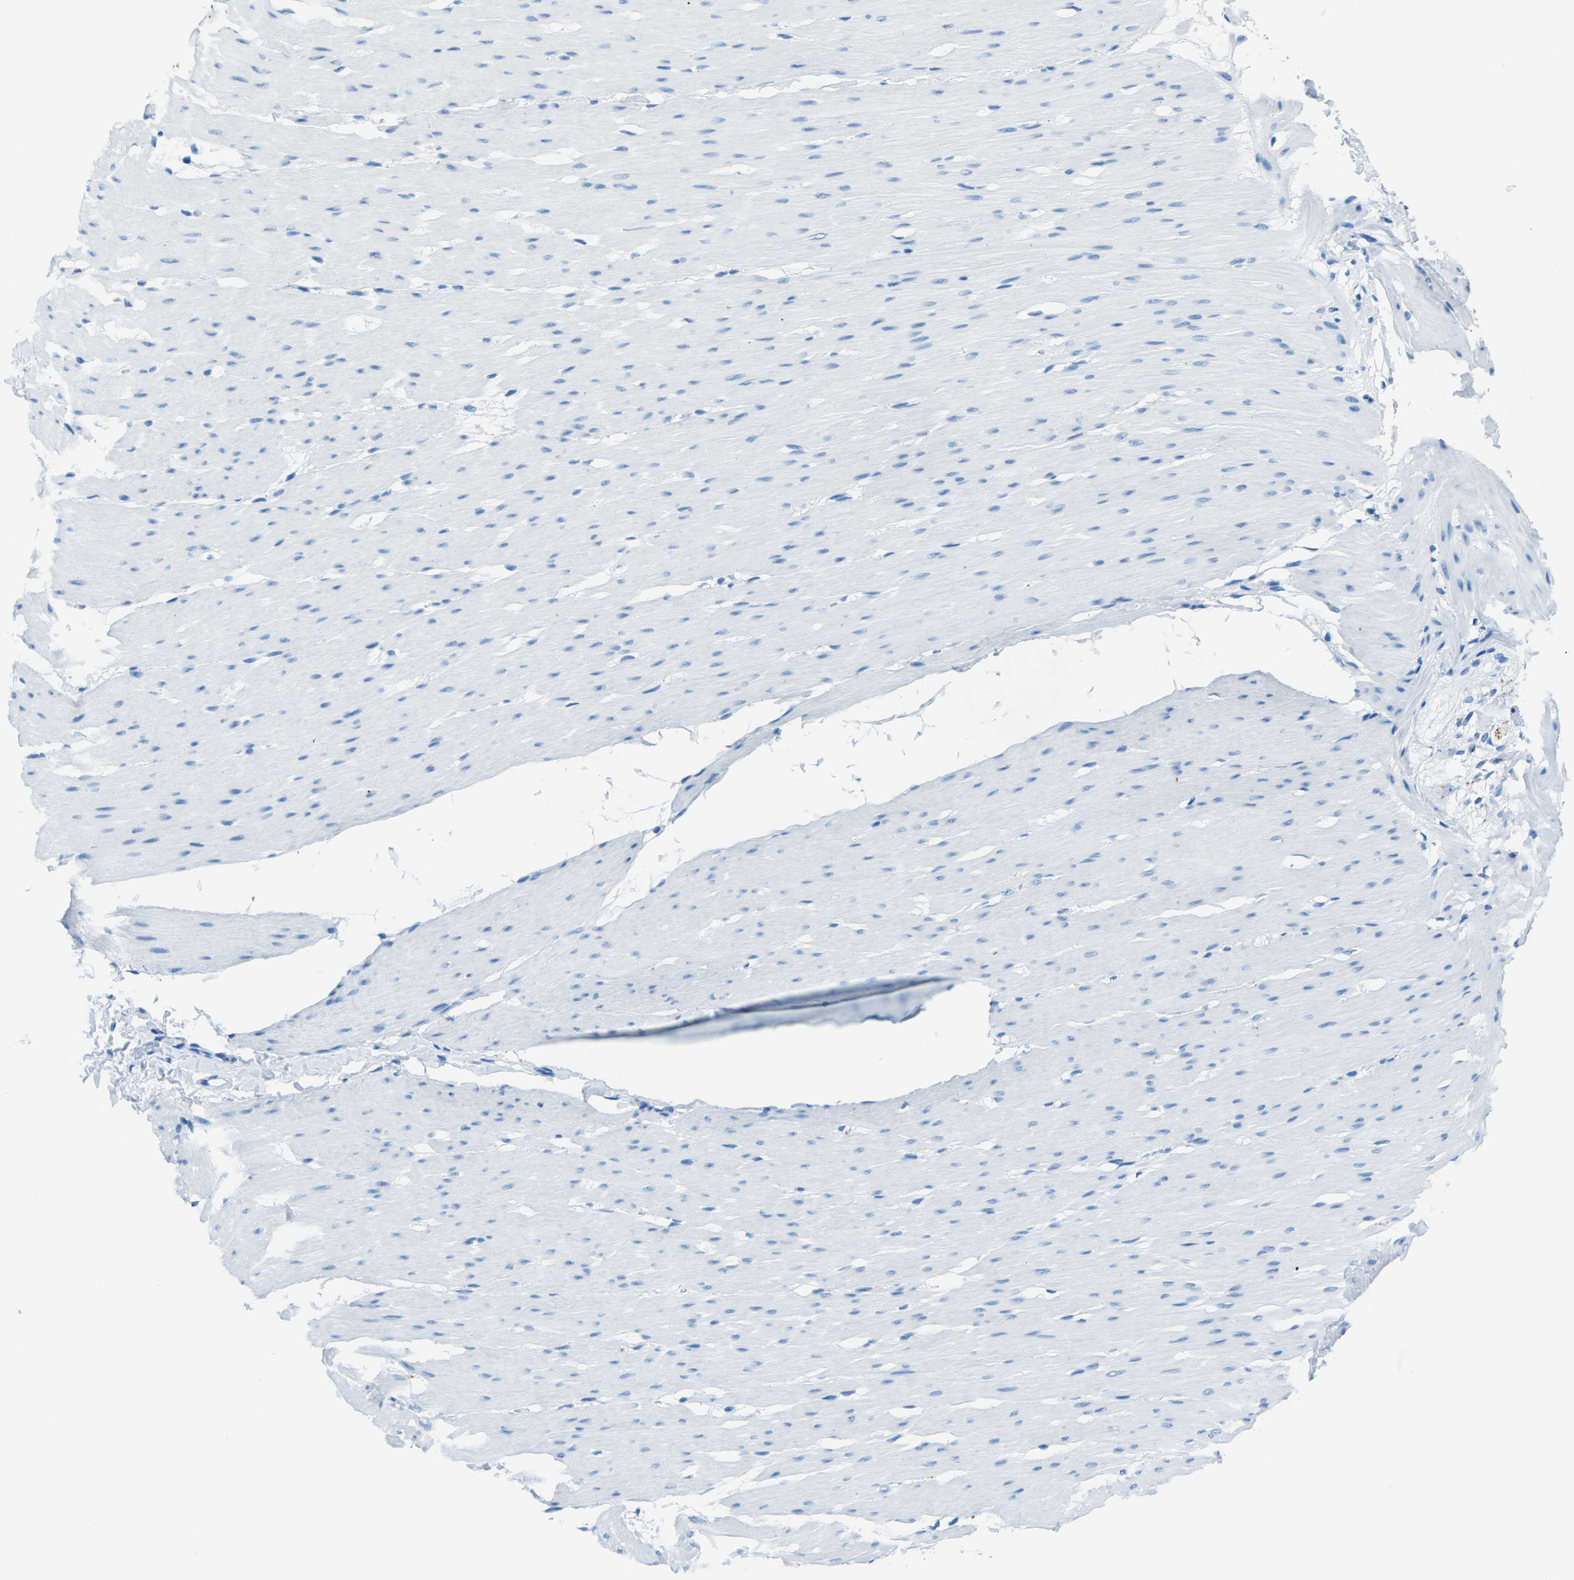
{"staining": {"intensity": "negative", "quantity": "none", "location": "none"}, "tissue": "smooth muscle", "cell_type": "Smooth muscle cells", "image_type": "normal", "snomed": [{"axis": "morphology", "description": "Normal tissue, NOS"}, {"axis": "topography", "description": "Smooth muscle"}, {"axis": "topography", "description": "Colon"}], "caption": "Immunohistochemistry (IHC) image of benign smooth muscle: human smooth muscle stained with DAB demonstrates no significant protein staining in smooth muscle cells. (IHC, brightfield microscopy, high magnification).", "gene": "MYH8", "patient": {"sex": "male", "age": 67}}